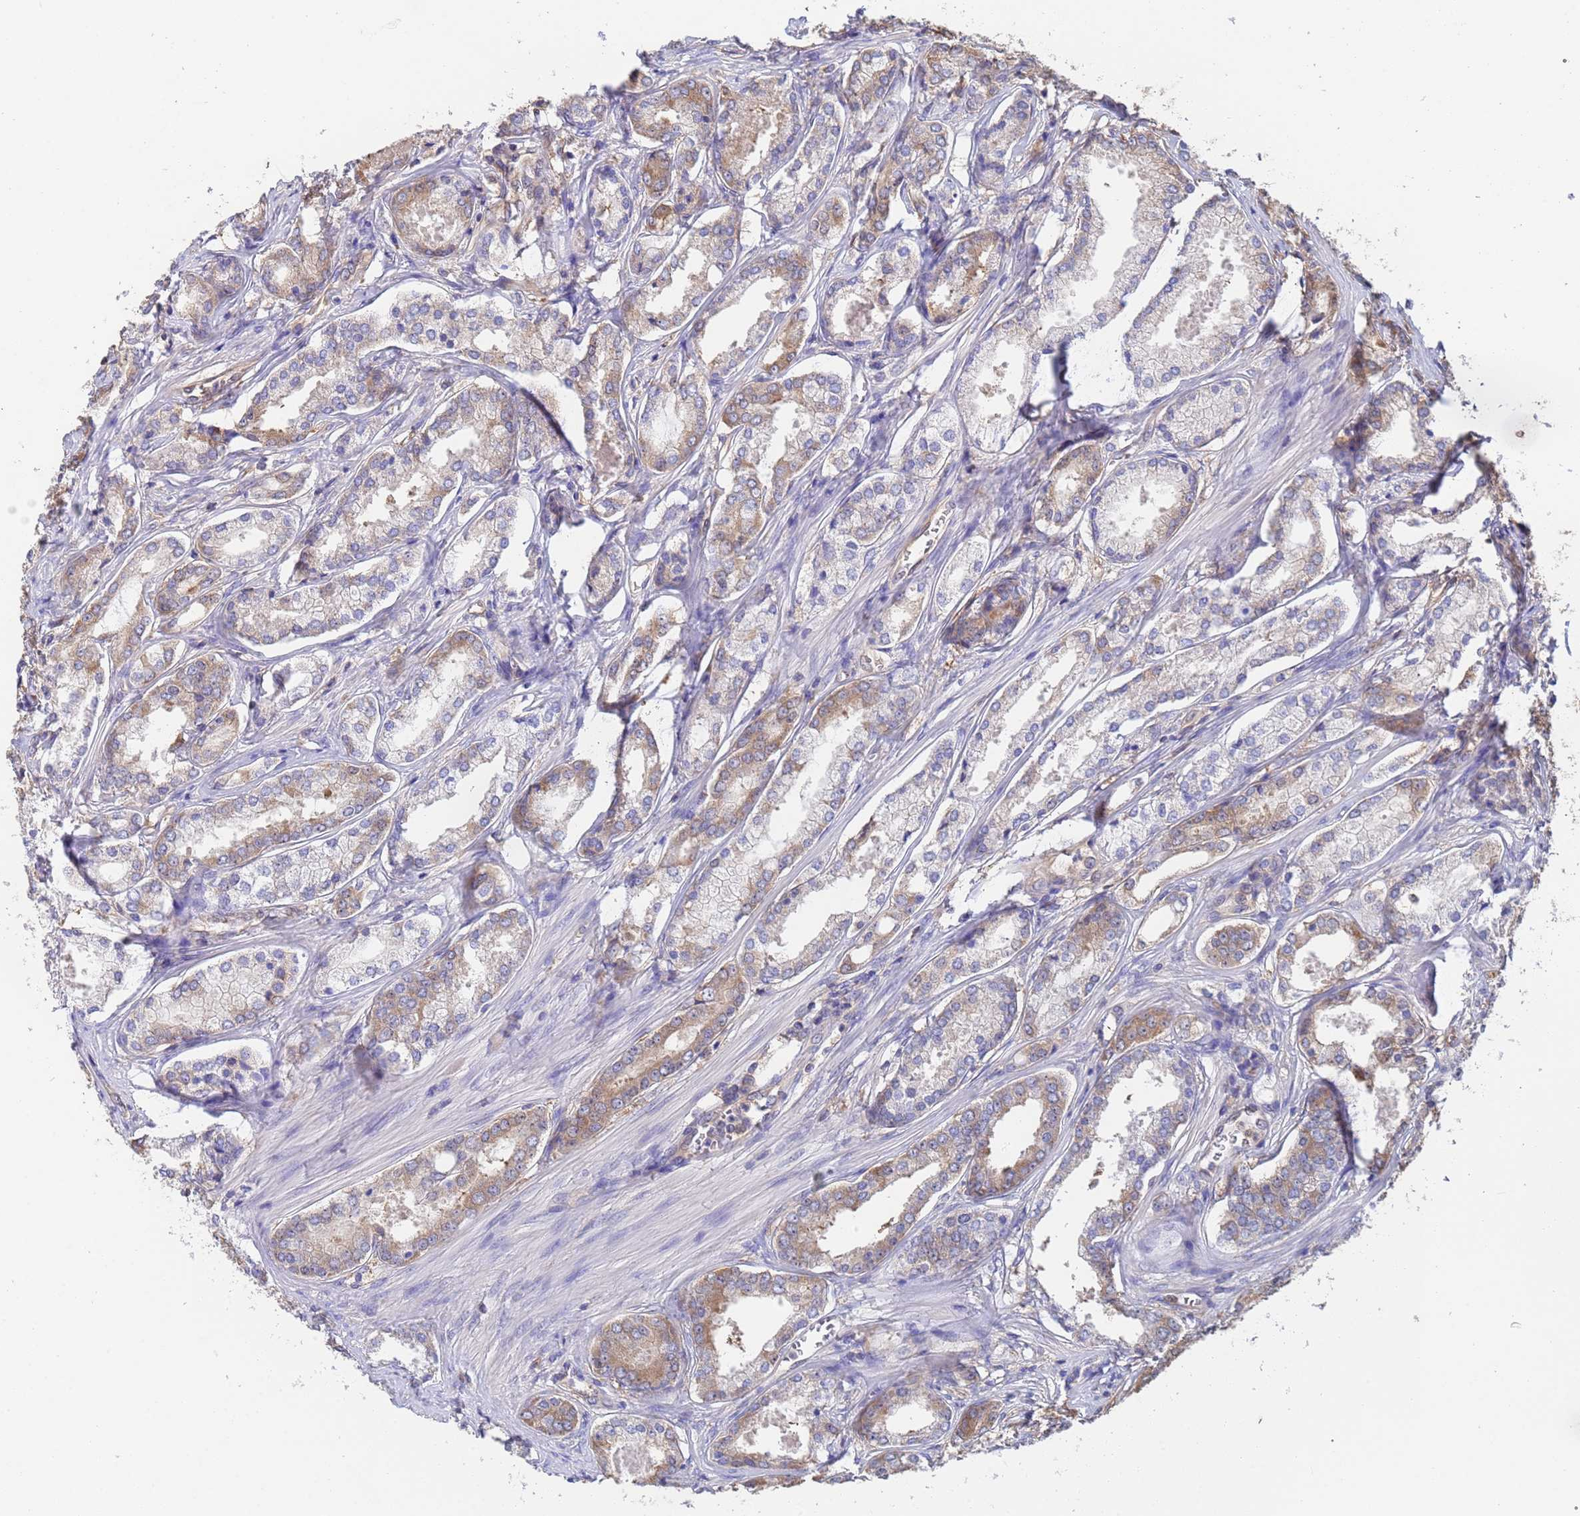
{"staining": {"intensity": "moderate", "quantity": "25%-75%", "location": "cytoplasmic/membranous"}, "tissue": "prostate cancer", "cell_type": "Tumor cells", "image_type": "cancer", "snomed": [{"axis": "morphology", "description": "Adenocarcinoma, Low grade"}, {"axis": "topography", "description": "Prostate"}], "caption": "This is an image of immunohistochemistry staining of low-grade adenocarcinoma (prostate), which shows moderate positivity in the cytoplasmic/membranous of tumor cells.", "gene": "FAM25A", "patient": {"sex": "male", "age": 68}}